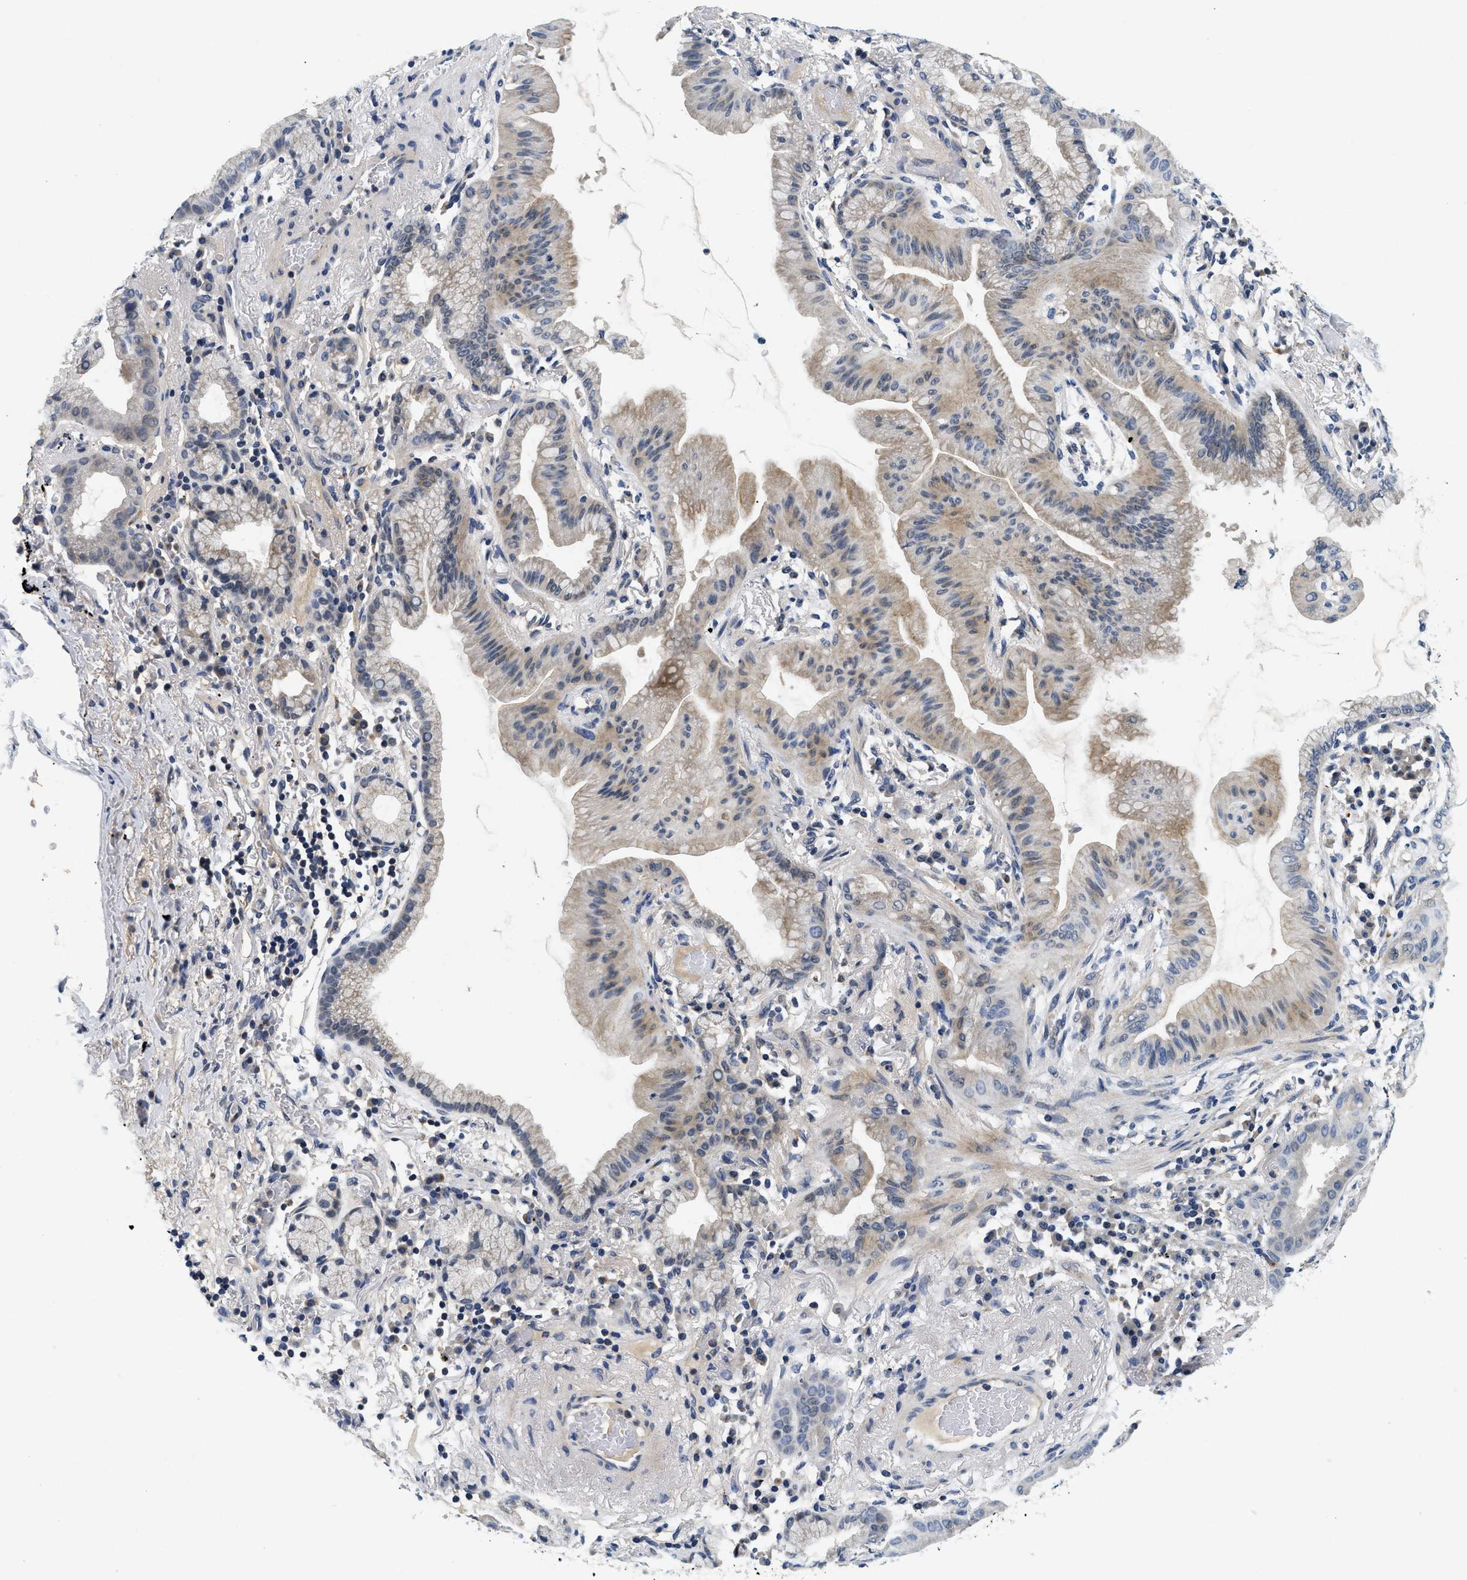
{"staining": {"intensity": "weak", "quantity": ">75%", "location": "cytoplasmic/membranous"}, "tissue": "lung cancer", "cell_type": "Tumor cells", "image_type": "cancer", "snomed": [{"axis": "morphology", "description": "Normal tissue, NOS"}, {"axis": "morphology", "description": "Adenocarcinoma, NOS"}, {"axis": "topography", "description": "Bronchus"}, {"axis": "topography", "description": "Lung"}], "caption": "Immunohistochemical staining of lung adenocarcinoma demonstrates weak cytoplasmic/membranous protein staining in about >75% of tumor cells.", "gene": "PDP1", "patient": {"sex": "female", "age": 70}}